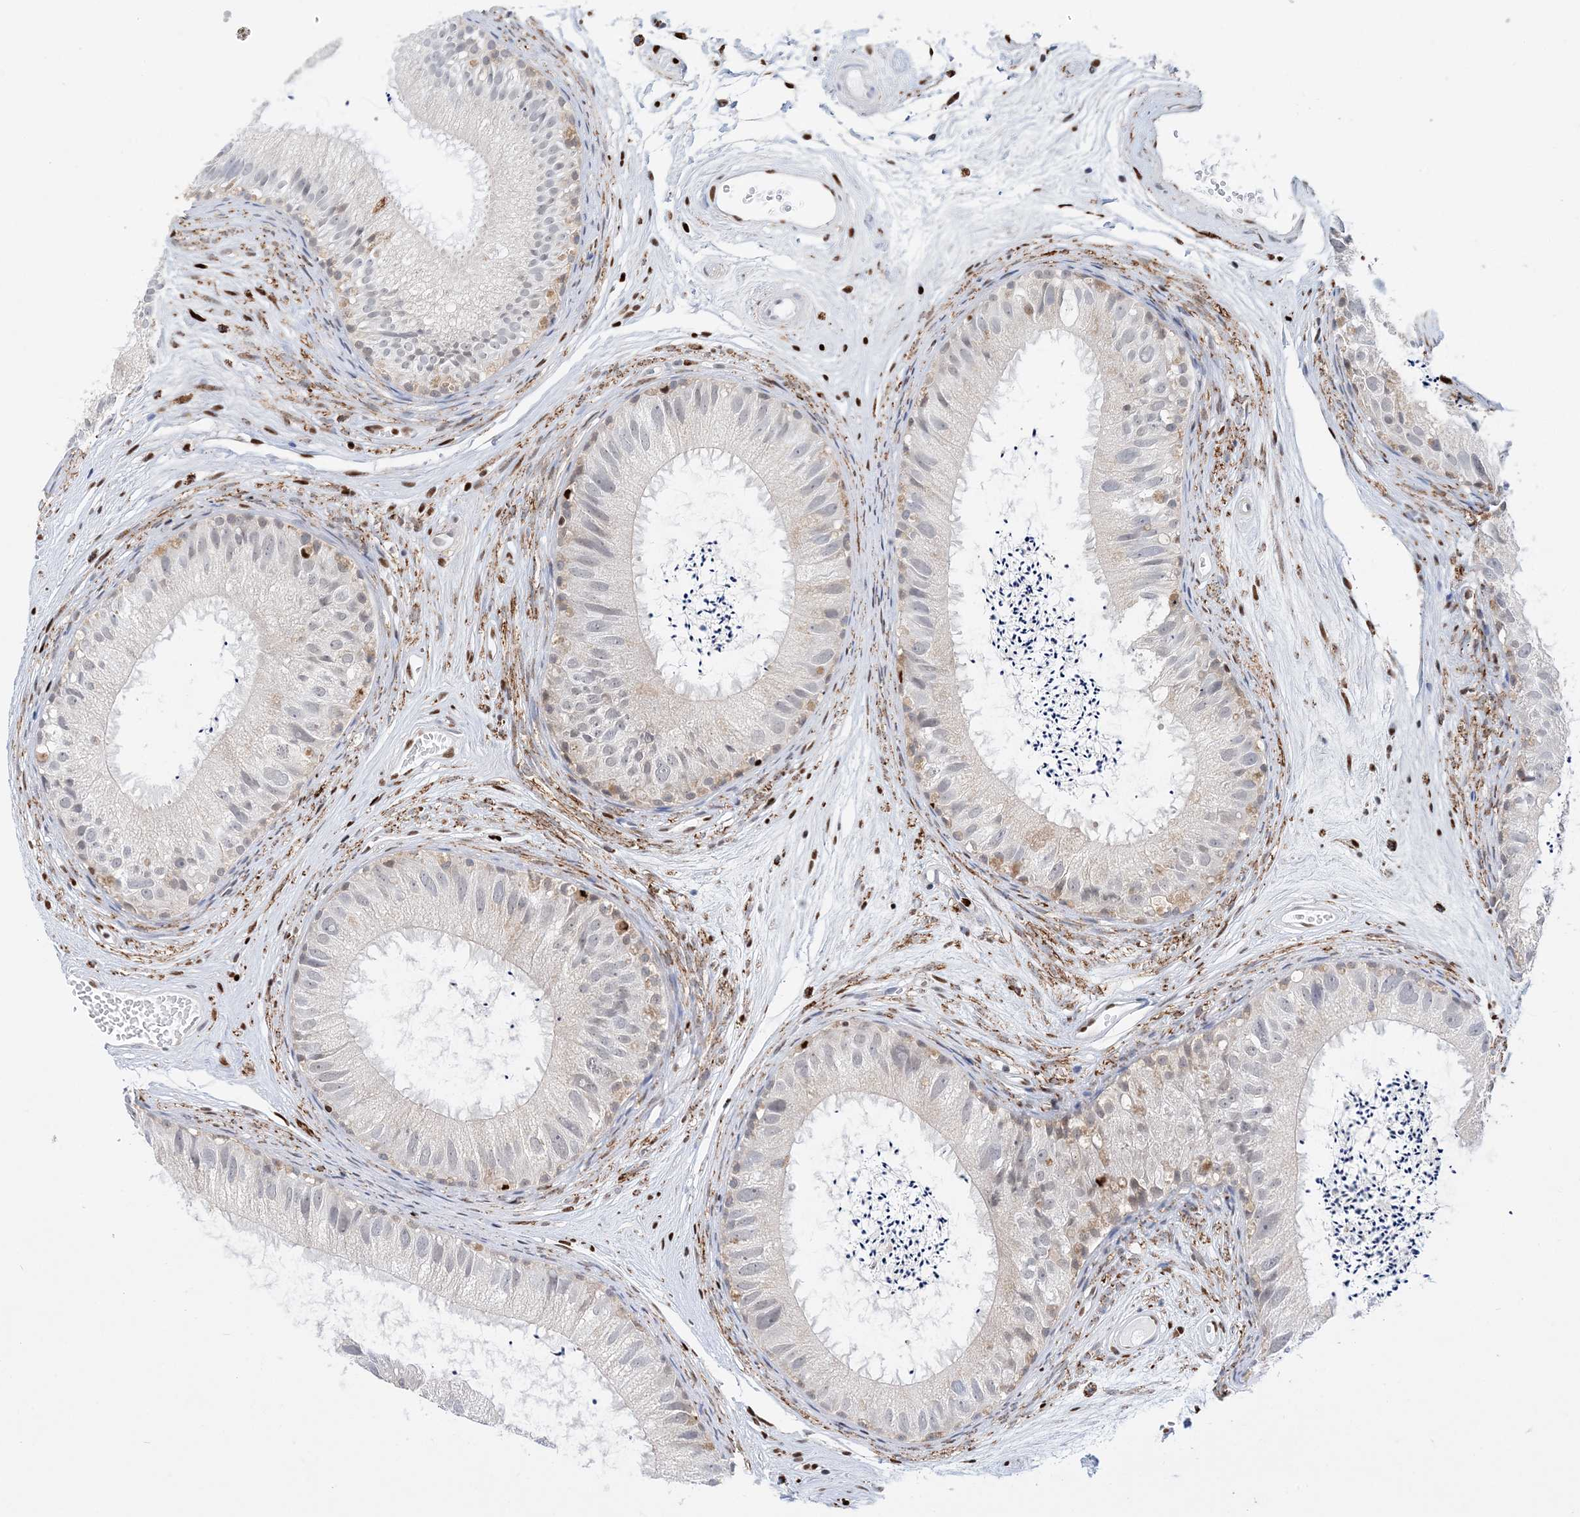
{"staining": {"intensity": "weak", "quantity": "<25%", "location": "cytoplasmic/membranous"}, "tissue": "epididymis", "cell_type": "Glandular cells", "image_type": "normal", "snomed": [{"axis": "morphology", "description": "Normal tissue, NOS"}, {"axis": "topography", "description": "Epididymis"}], "caption": "The immunohistochemistry (IHC) histopathology image has no significant staining in glandular cells of epididymis. The staining was performed using DAB (3,3'-diaminobenzidine) to visualize the protein expression in brown, while the nuclei were stained in blue with hematoxylin (Magnification: 20x).", "gene": "NIT2", "patient": {"sex": "male", "age": 77}}